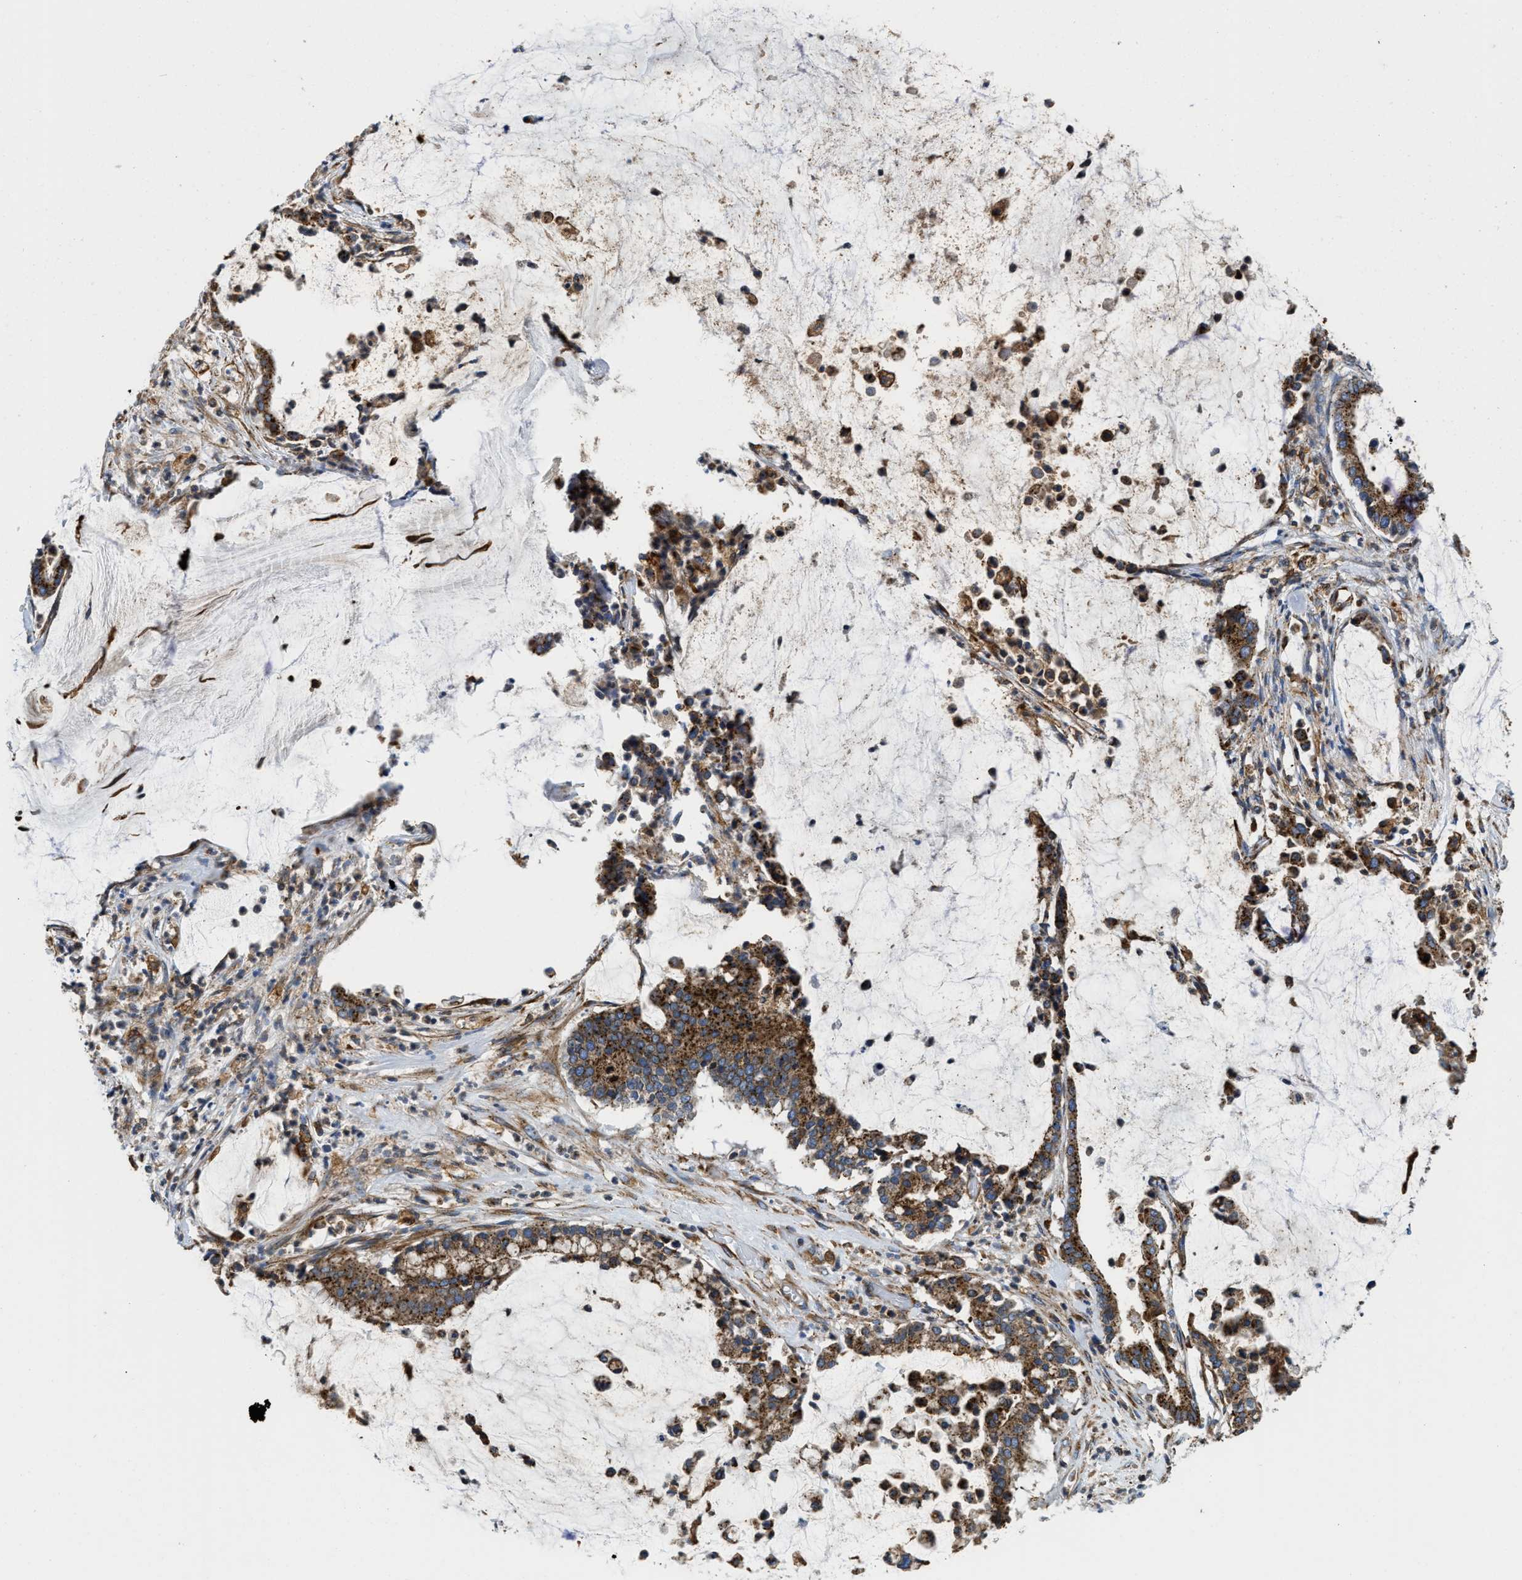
{"staining": {"intensity": "strong", "quantity": ">75%", "location": "cytoplasmic/membranous"}, "tissue": "pancreatic cancer", "cell_type": "Tumor cells", "image_type": "cancer", "snomed": [{"axis": "morphology", "description": "Adenocarcinoma, NOS"}, {"axis": "topography", "description": "Pancreas"}], "caption": "The immunohistochemical stain labels strong cytoplasmic/membranous expression in tumor cells of pancreatic cancer (adenocarcinoma) tissue.", "gene": "HSD17B12", "patient": {"sex": "male", "age": 41}}